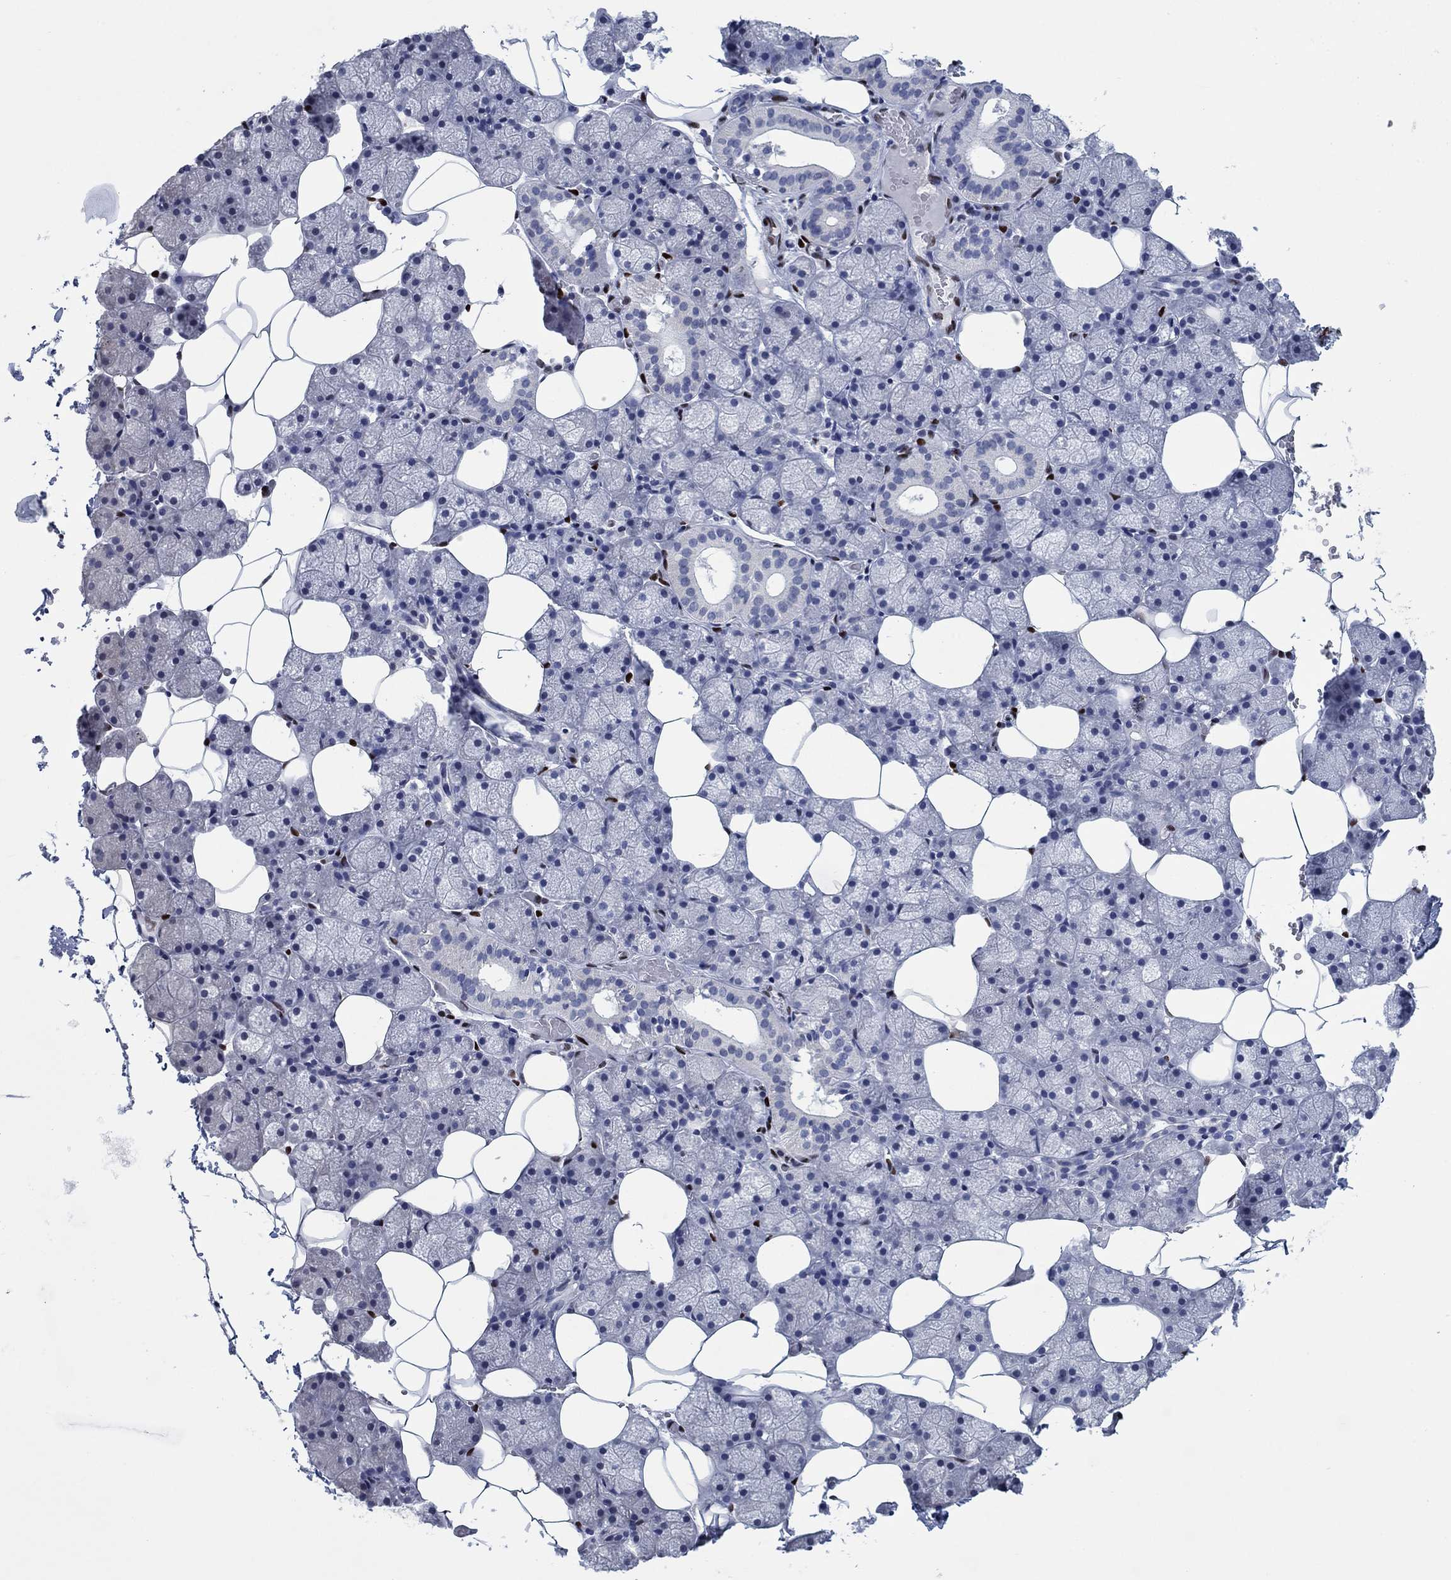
{"staining": {"intensity": "negative", "quantity": "none", "location": "none"}, "tissue": "salivary gland", "cell_type": "Glandular cells", "image_type": "normal", "snomed": [{"axis": "morphology", "description": "Normal tissue, NOS"}, {"axis": "topography", "description": "Salivary gland"}], "caption": "DAB (3,3'-diaminobenzidine) immunohistochemical staining of benign human salivary gland exhibits no significant staining in glandular cells.", "gene": "ZEB1", "patient": {"sex": "male", "age": 38}}